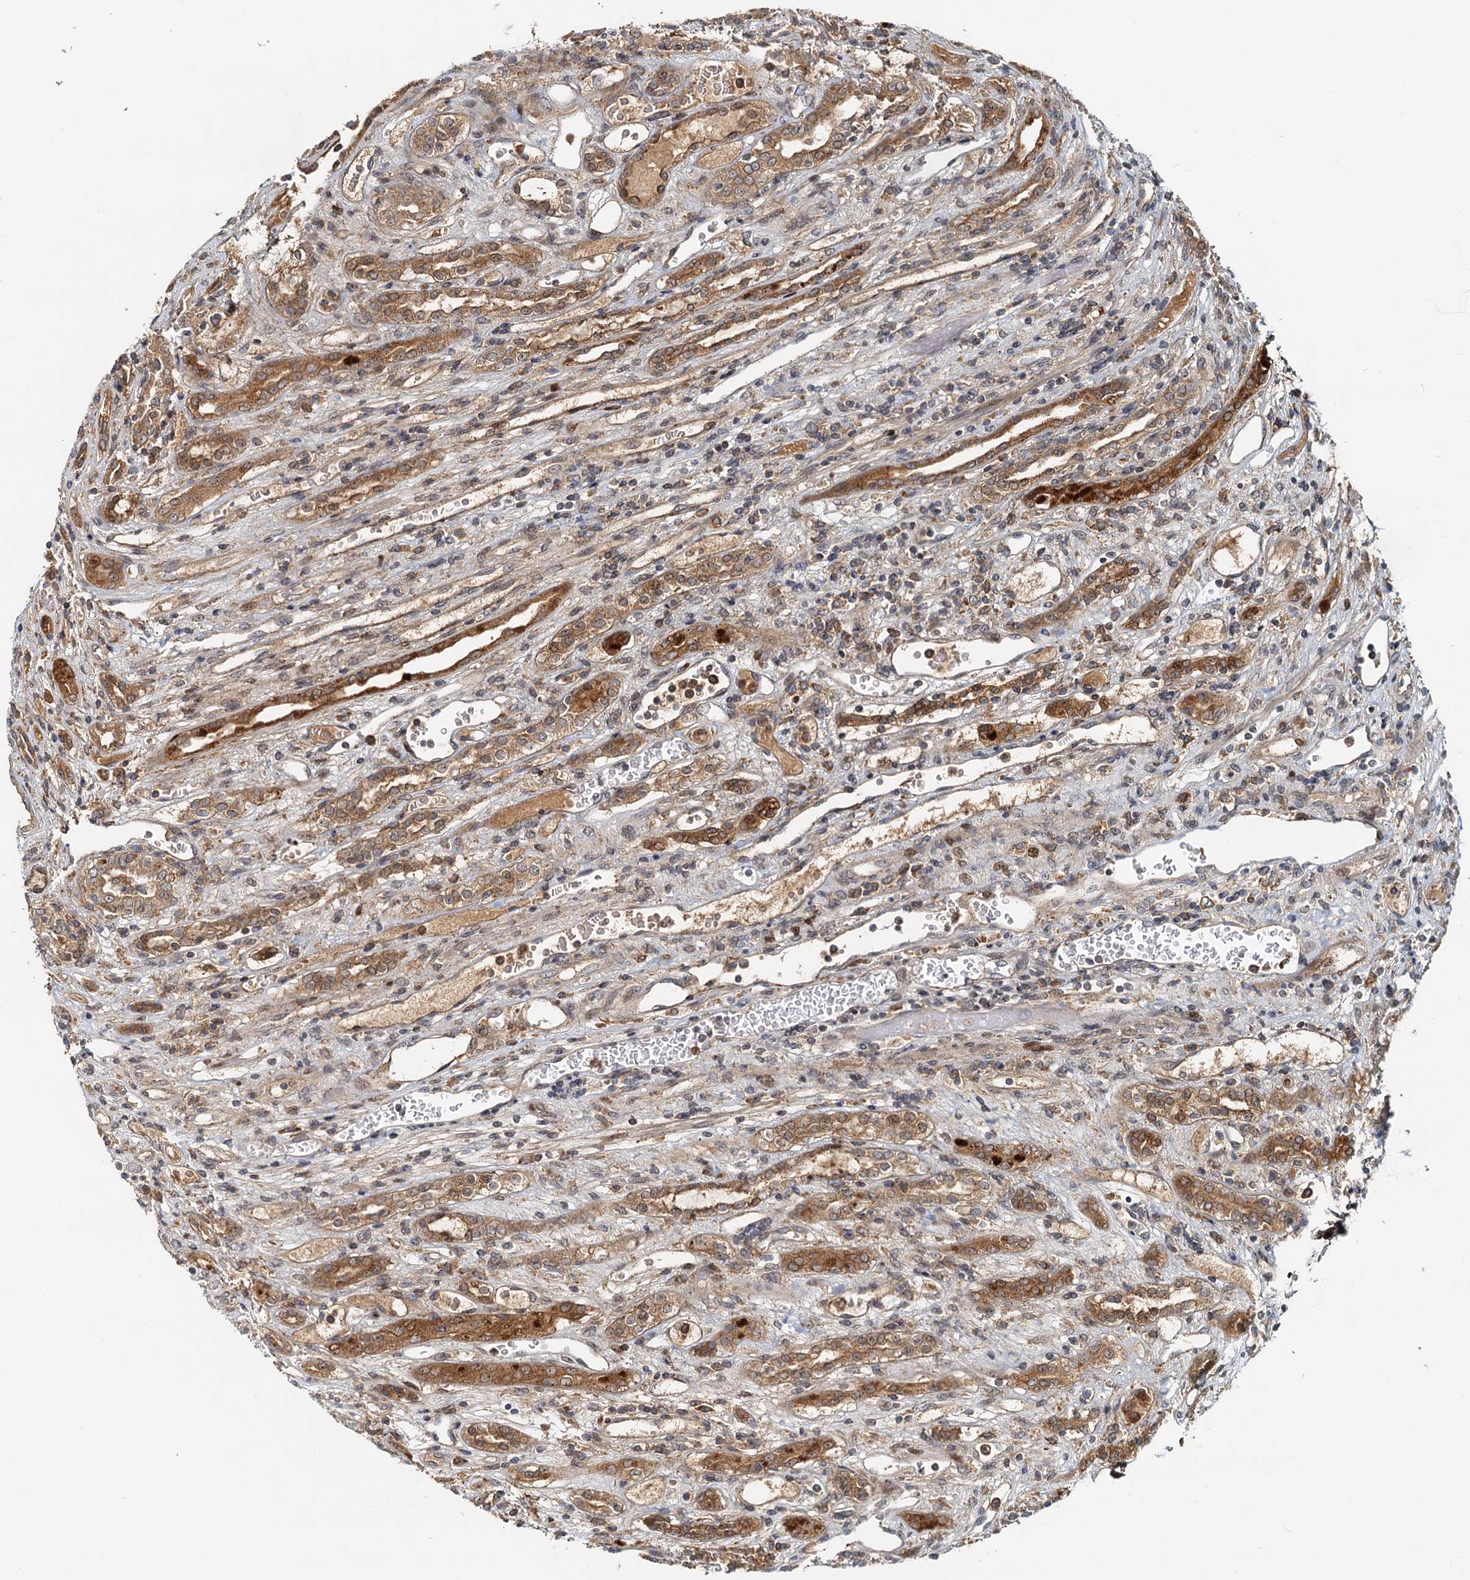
{"staining": {"intensity": "moderate", "quantity": ">75%", "location": "cytoplasmic/membranous"}, "tissue": "renal cancer", "cell_type": "Tumor cells", "image_type": "cancer", "snomed": [{"axis": "morphology", "description": "Adenocarcinoma, NOS"}, {"axis": "topography", "description": "Kidney"}], "caption": "Protein staining by immunohistochemistry demonstrates moderate cytoplasmic/membranous expression in about >75% of tumor cells in renal adenocarcinoma. (DAB IHC with brightfield microscopy, high magnification).", "gene": "TOLLIP", "patient": {"sex": "female", "age": 54}}